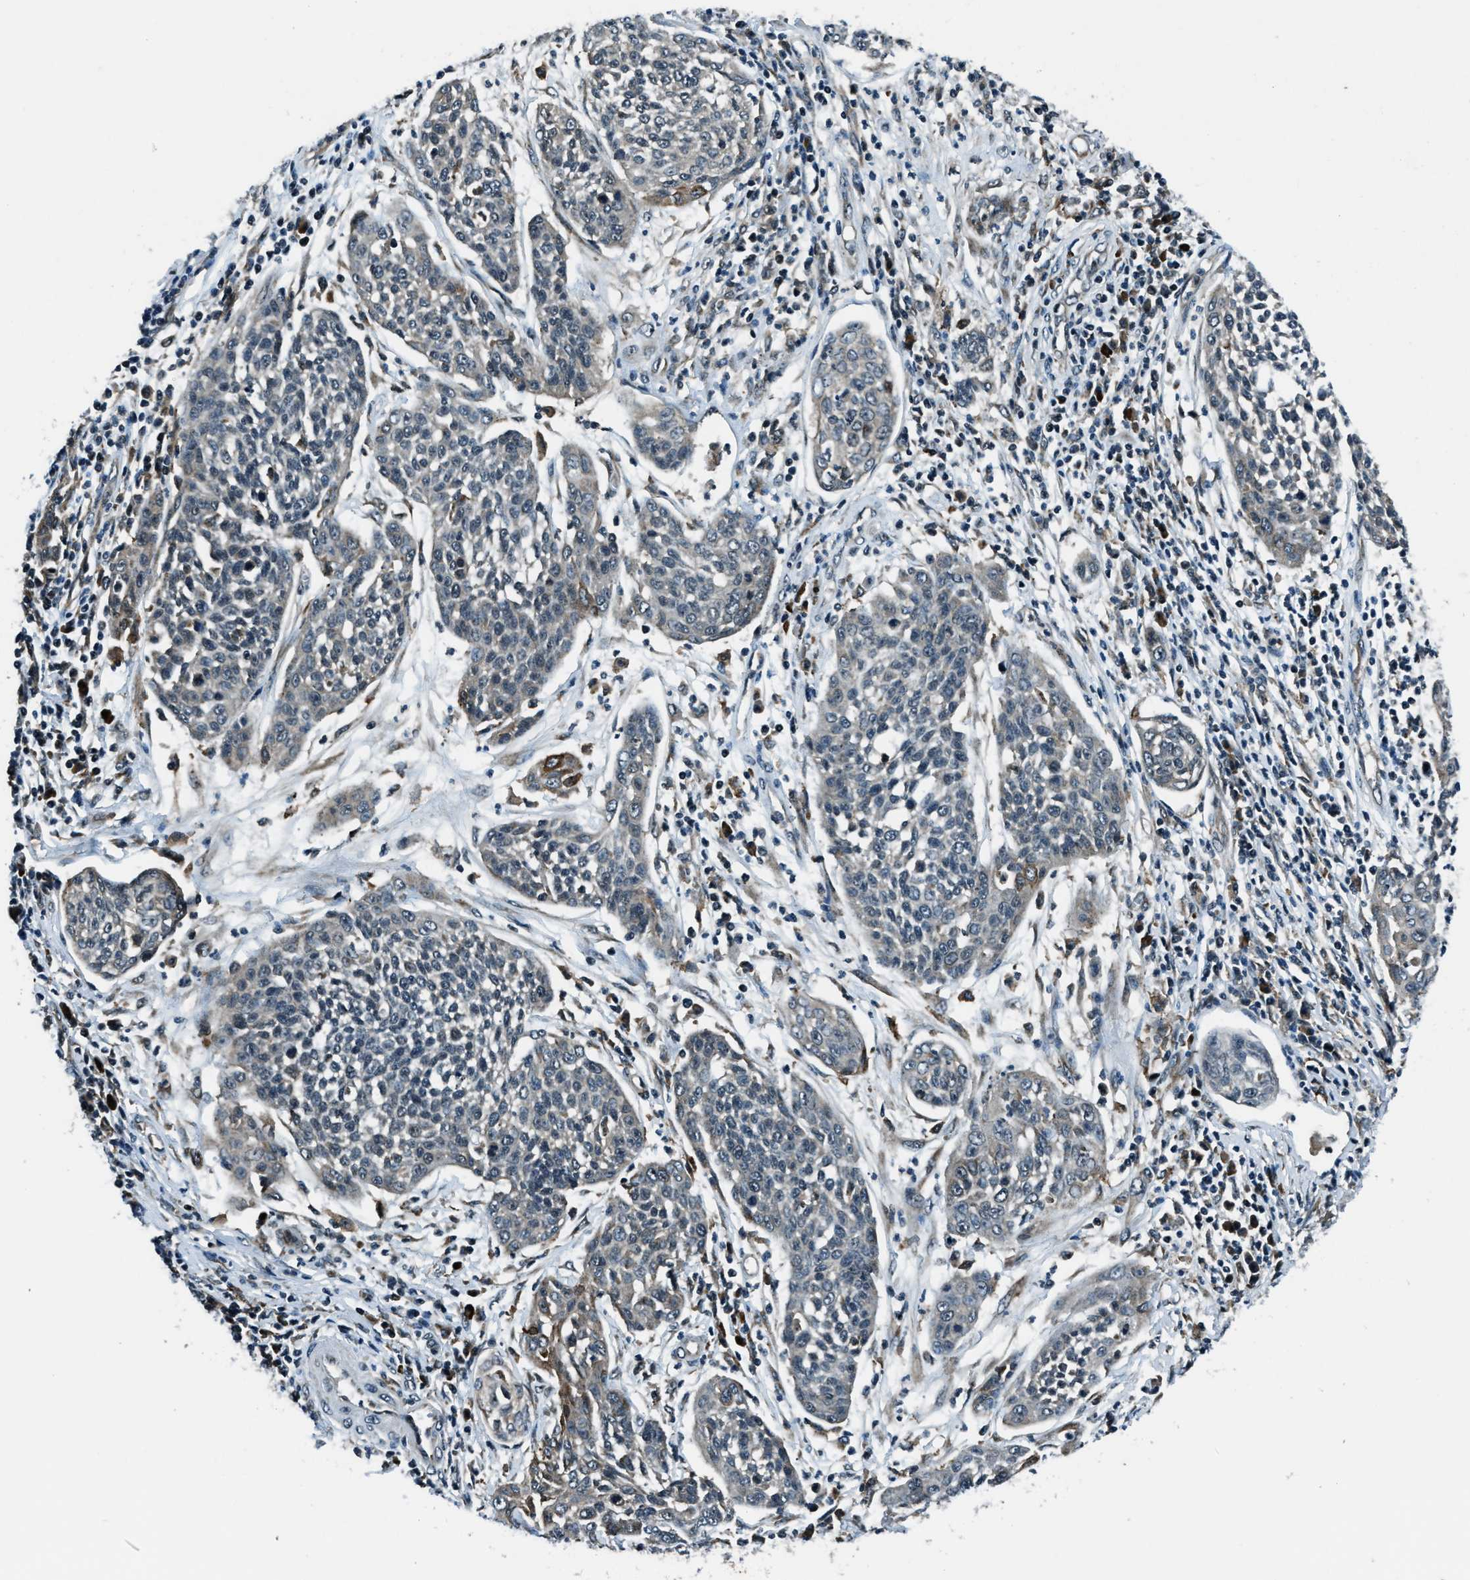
{"staining": {"intensity": "moderate", "quantity": "<25%", "location": "cytoplasmic/membranous"}, "tissue": "cervical cancer", "cell_type": "Tumor cells", "image_type": "cancer", "snomed": [{"axis": "morphology", "description": "Squamous cell carcinoma, NOS"}, {"axis": "topography", "description": "Cervix"}], "caption": "A low amount of moderate cytoplasmic/membranous staining is present in about <25% of tumor cells in cervical squamous cell carcinoma tissue. (IHC, brightfield microscopy, high magnification).", "gene": "ACTL9", "patient": {"sex": "female", "age": 34}}